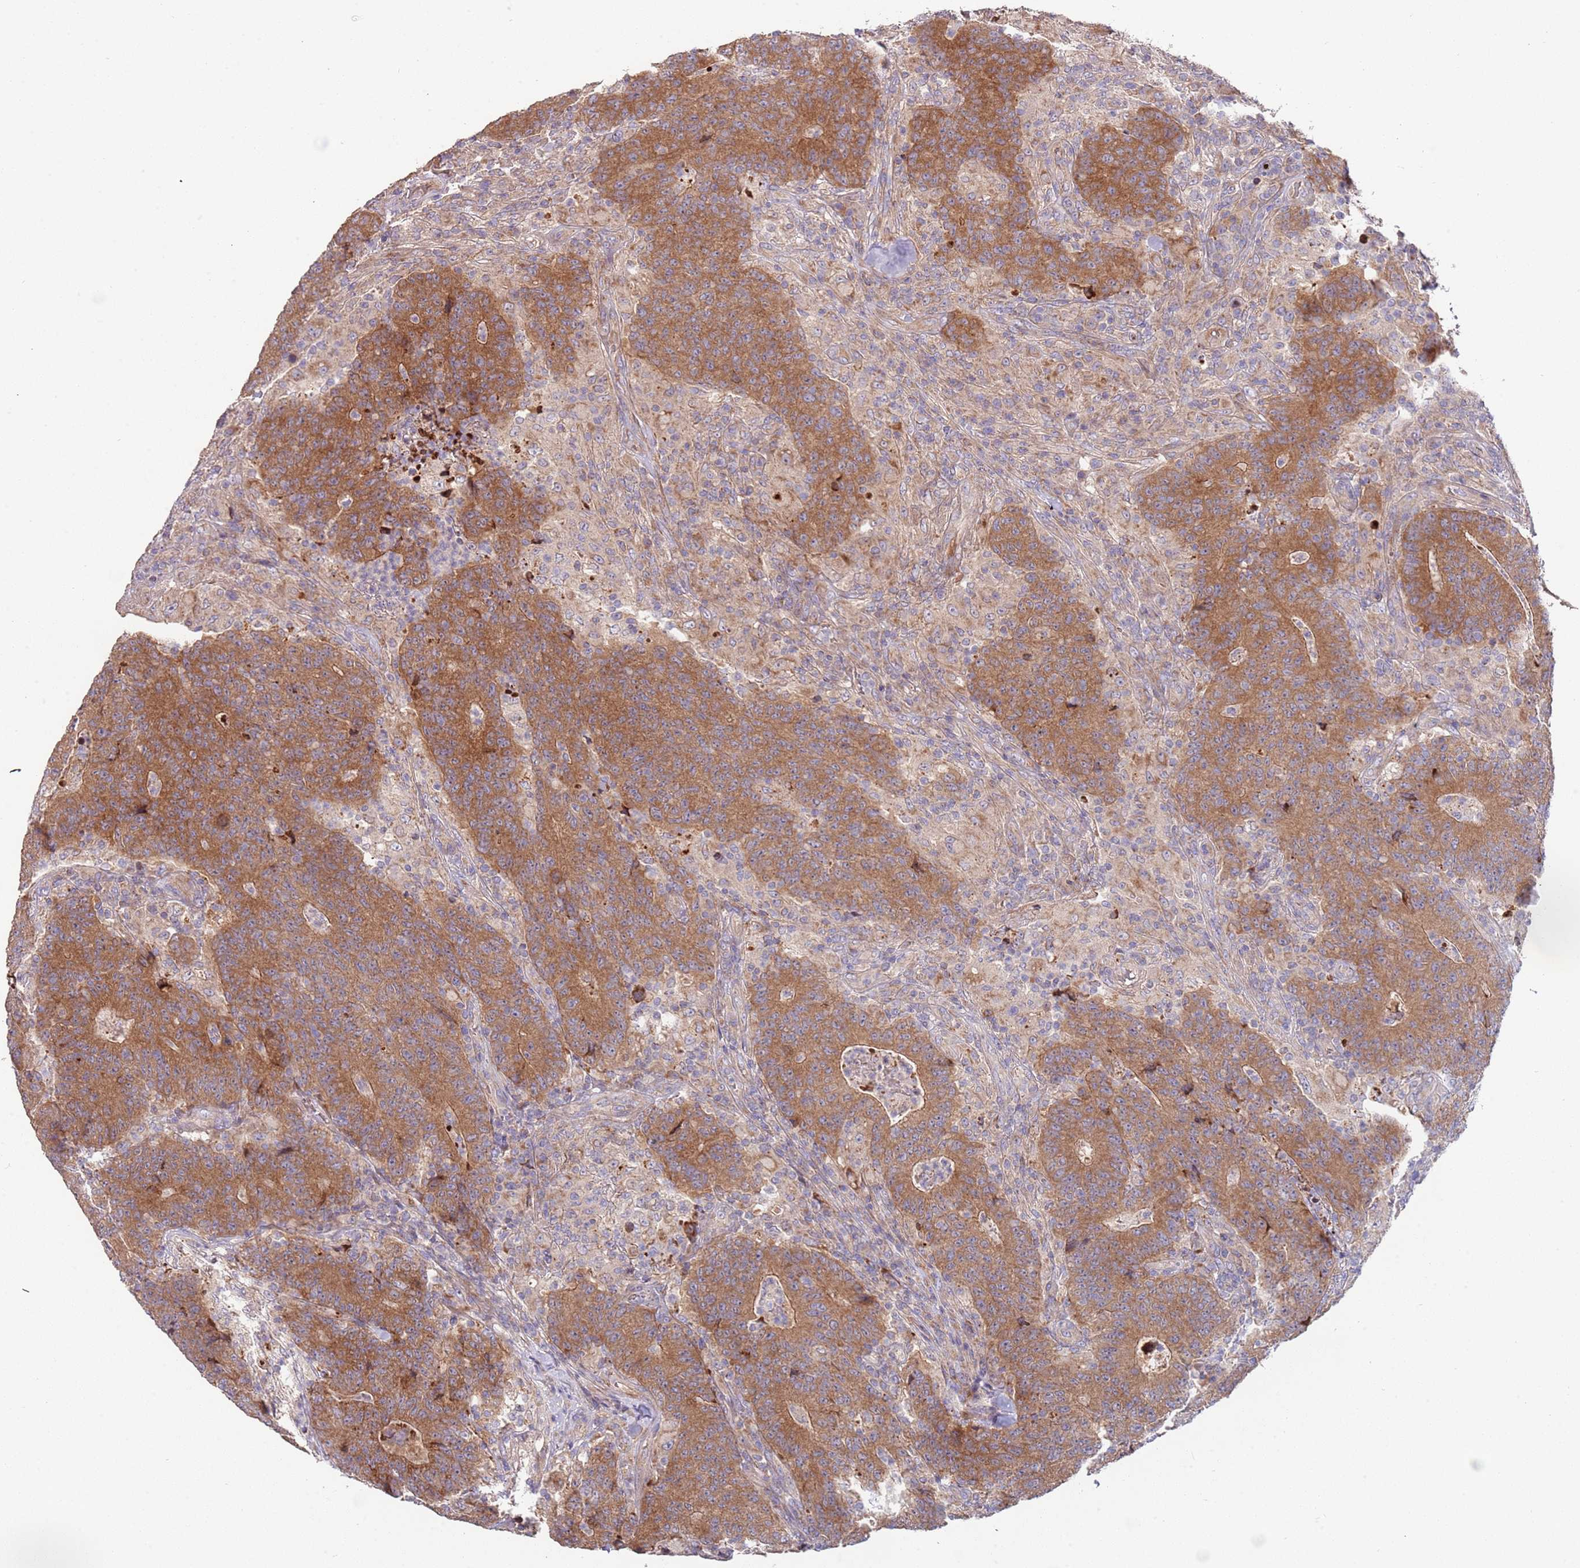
{"staining": {"intensity": "moderate", "quantity": ">75%", "location": "cytoplasmic/membranous"}, "tissue": "colorectal cancer", "cell_type": "Tumor cells", "image_type": "cancer", "snomed": [{"axis": "morphology", "description": "Adenocarcinoma, NOS"}, {"axis": "topography", "description": "Colon"}], "caption": "A medium amount of moderate cytoplasmic/membranous positivity is appreciated in about >75% of tumor cells in colorectal adenocarcinoma tissue.", "gene": "ABCC10", "patient": {"sex": "female", "age": 75}}